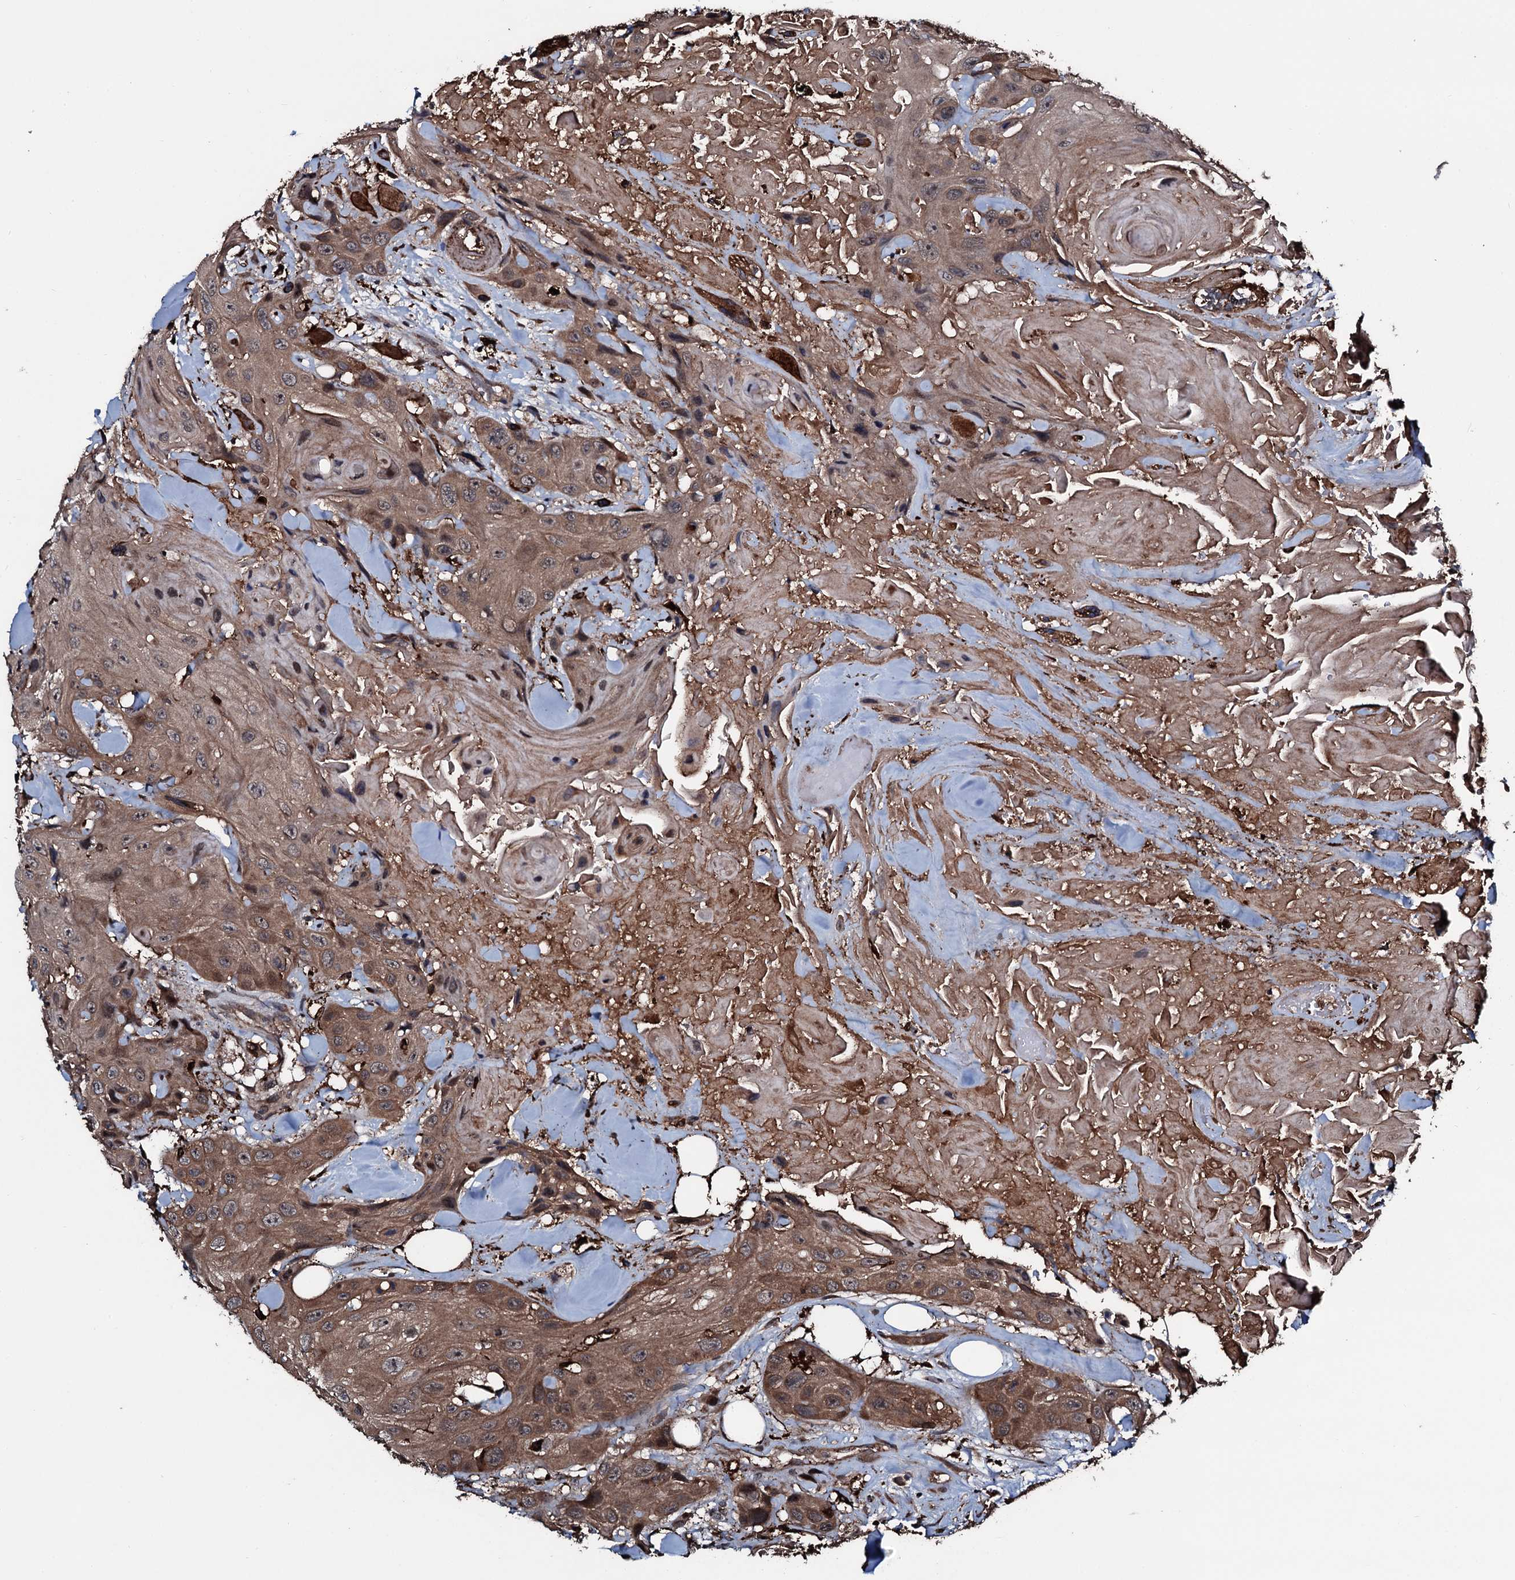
{"staining": {"intensity": "moderate", "quantity": ">75%", "location": "cytoplasmic/membranous"}, "tissue": "head and neck cancer", "cell_type": "Tumor cells", "image_type": "cancer", "snomed": [{"axis": "morphology", "description": "Squamous cell carcinoma, NOS"}, {"axis": "topography", "description": "Head-Neck"}], "caption": "About >75% of tumor cells in head and neck squamous cell carcinoma demonstrate moderate cytoplasmic/membranous protein staining as visualized by brown immunohistochemical staining.", "gene": "TPGS2", "patient": {"sex": "male", "age": 81}}